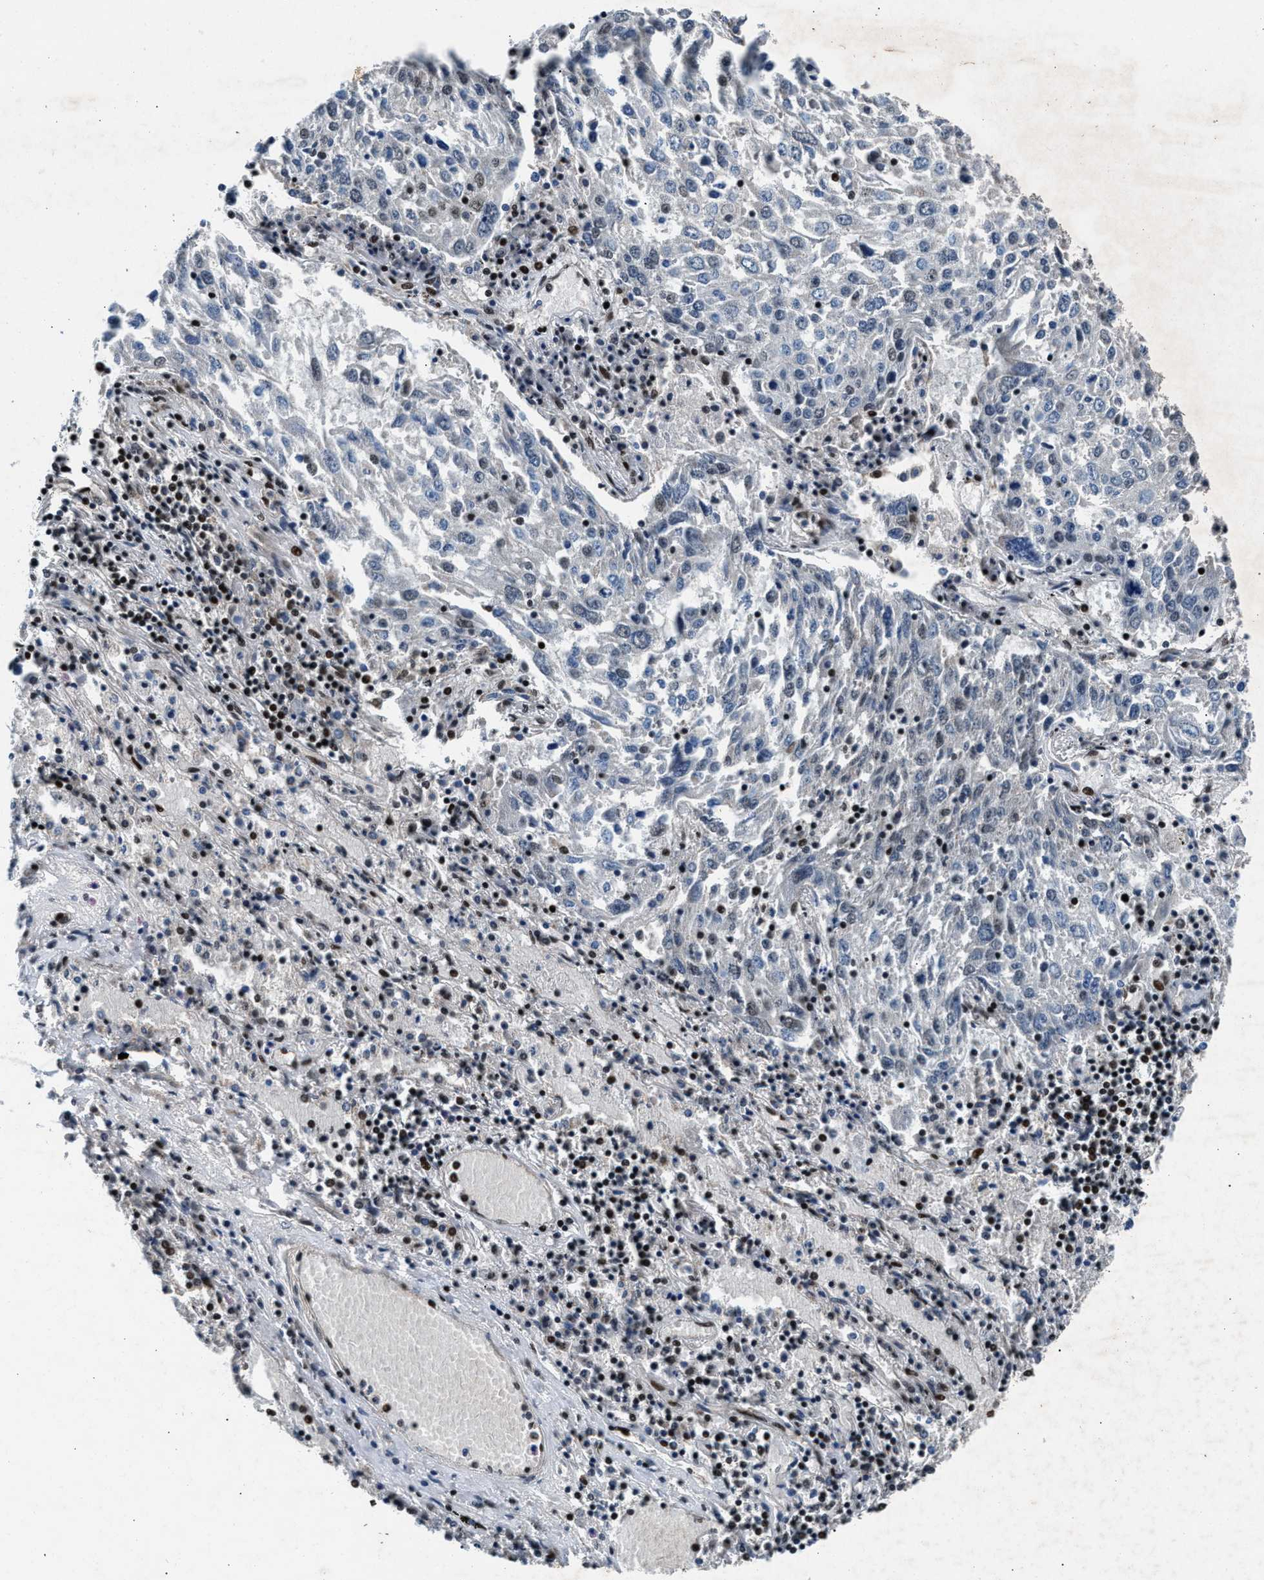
{"staining": {"intensity": "weak", "quantity": "<25%", "location": "nuclear"}, "tissue": "lung cancer", "cell_type": "Tumor cells", "image_type": "cancer", "snomed": [{"axis": "morphology", "description": "Squamous cell carcinoma, NOS"}, {"axis": "topography", "description": "Lung"}], "caption": "IHC of lung cancer demonstrates no positivity in tumor cells.", "gene": "PRRC2B", "patient": {"sex": "male", "age": 65}}